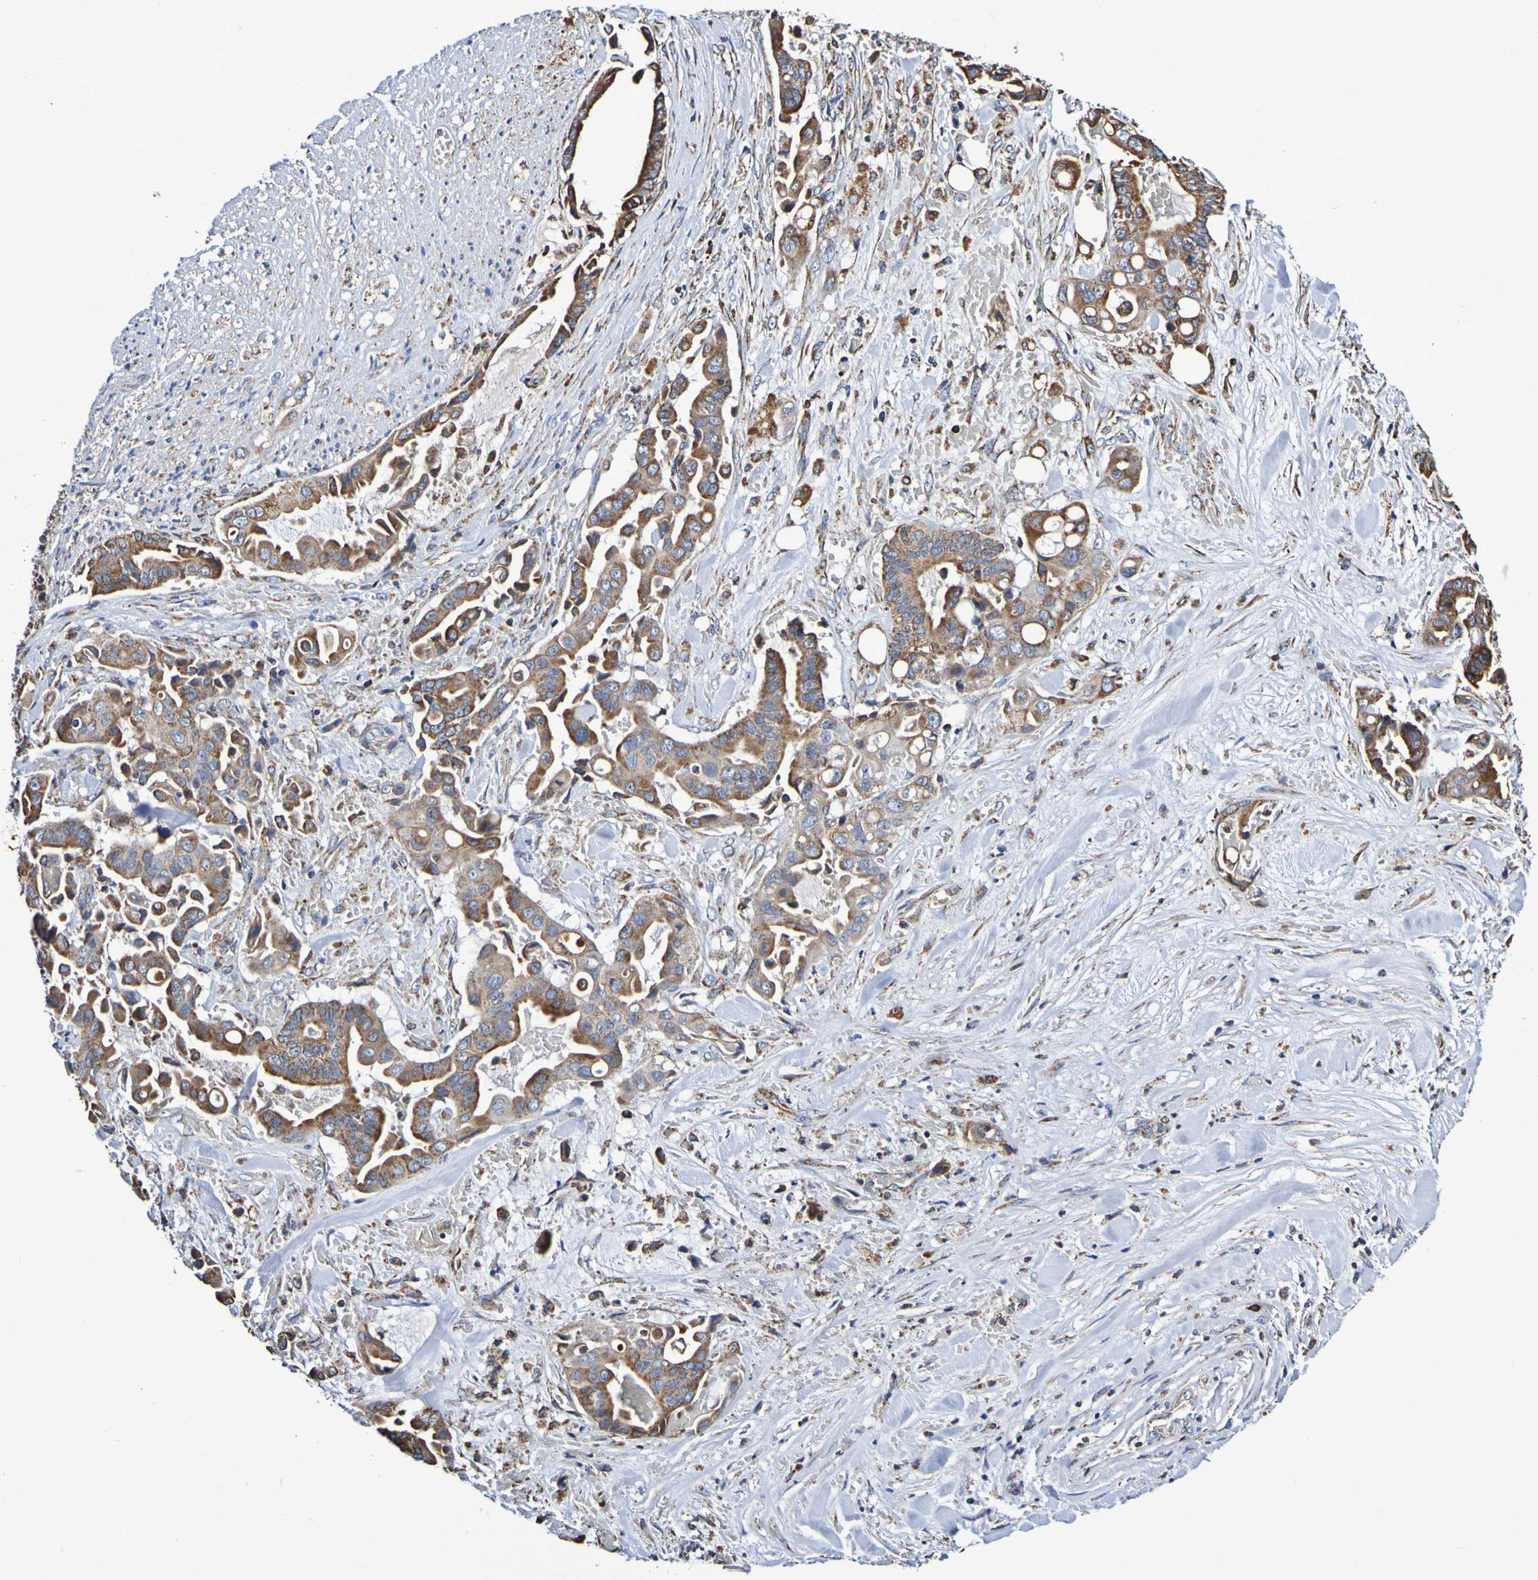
{"staining": {"intensity": "strong", "quantity": ">75%", "location": "cytoplasmic/membranous"}, "tissue": "liver cancer", "cell_type": "Tumor cells", "image_type": "cancer", "snomed": [{"axis": "morphology", "description": "Cholangiocarcinoma"}, {"axis": "topography", "description": "Liver"}], "caption": "A histopathology image of liver cholangiocarcinoma stained for a protein shows strong cytoplasmic/membranous brown staining in tumor cells. Immunohistochemistry (ihc) stains the protein of interest in brown and the nuclei are stained blue.", "gene": "IL18R1", "patient": {"sex": "female", "age": 61}}